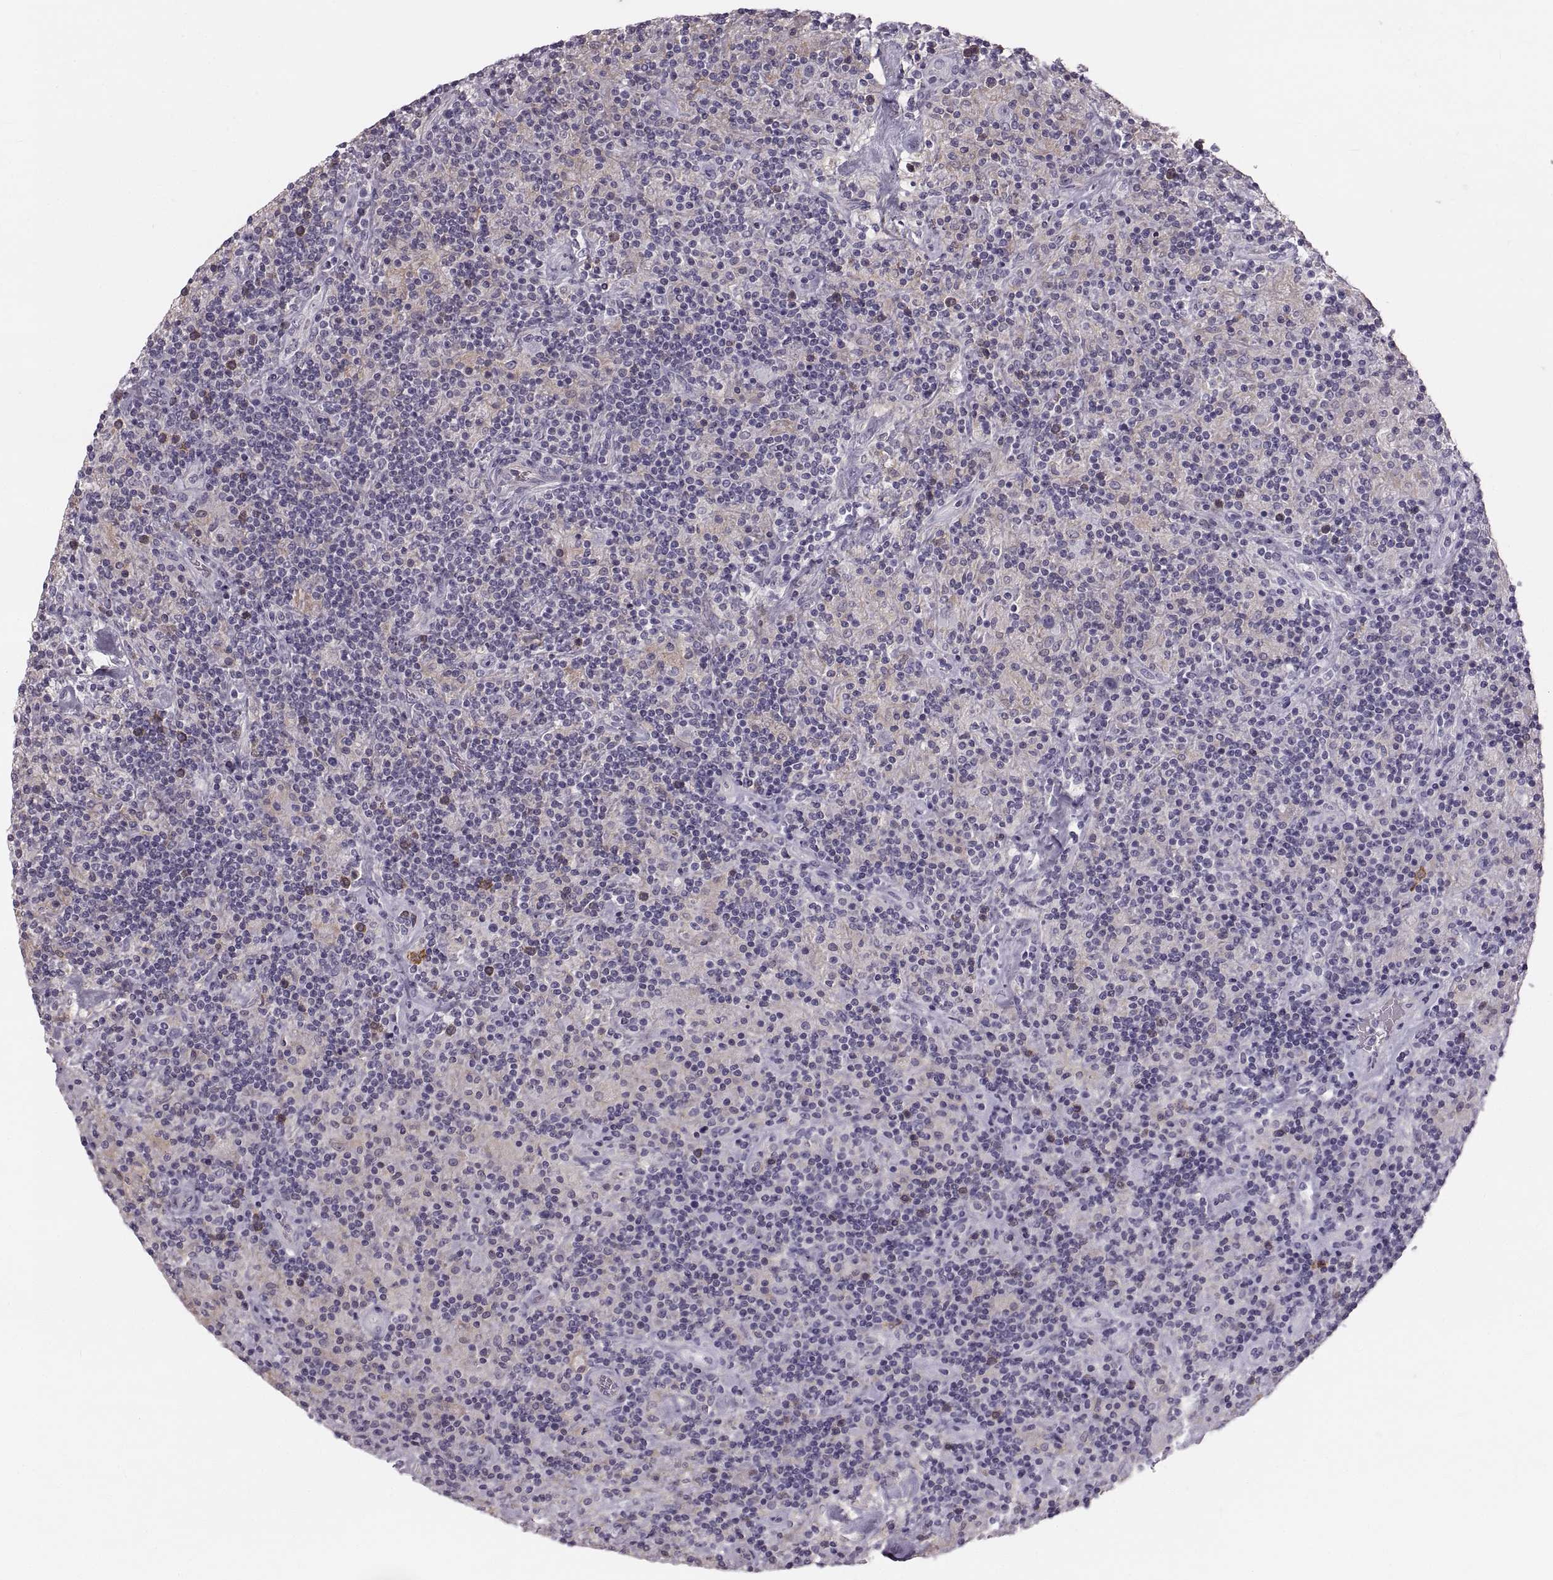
{"staining": {"intensity": "negative", "quantity": "none", "location": "none"}, "tissue": "lymphoma", "cell_type": "Tumor cells", "image_type": "cancer", "snomed": [{"axis": "morphology", "description": "Hodgkin's disease, NOS"}, {"axis": "topography", "description": "Lymph node"}], "caption": "Tumor cells are negative for brown protein staining in Hodgkin's disease. (Brightfield microscopy of DAB IHC at high magnification).", "gene": "RUNDC3A", "patient": {"sex": "male", "age": 70}}